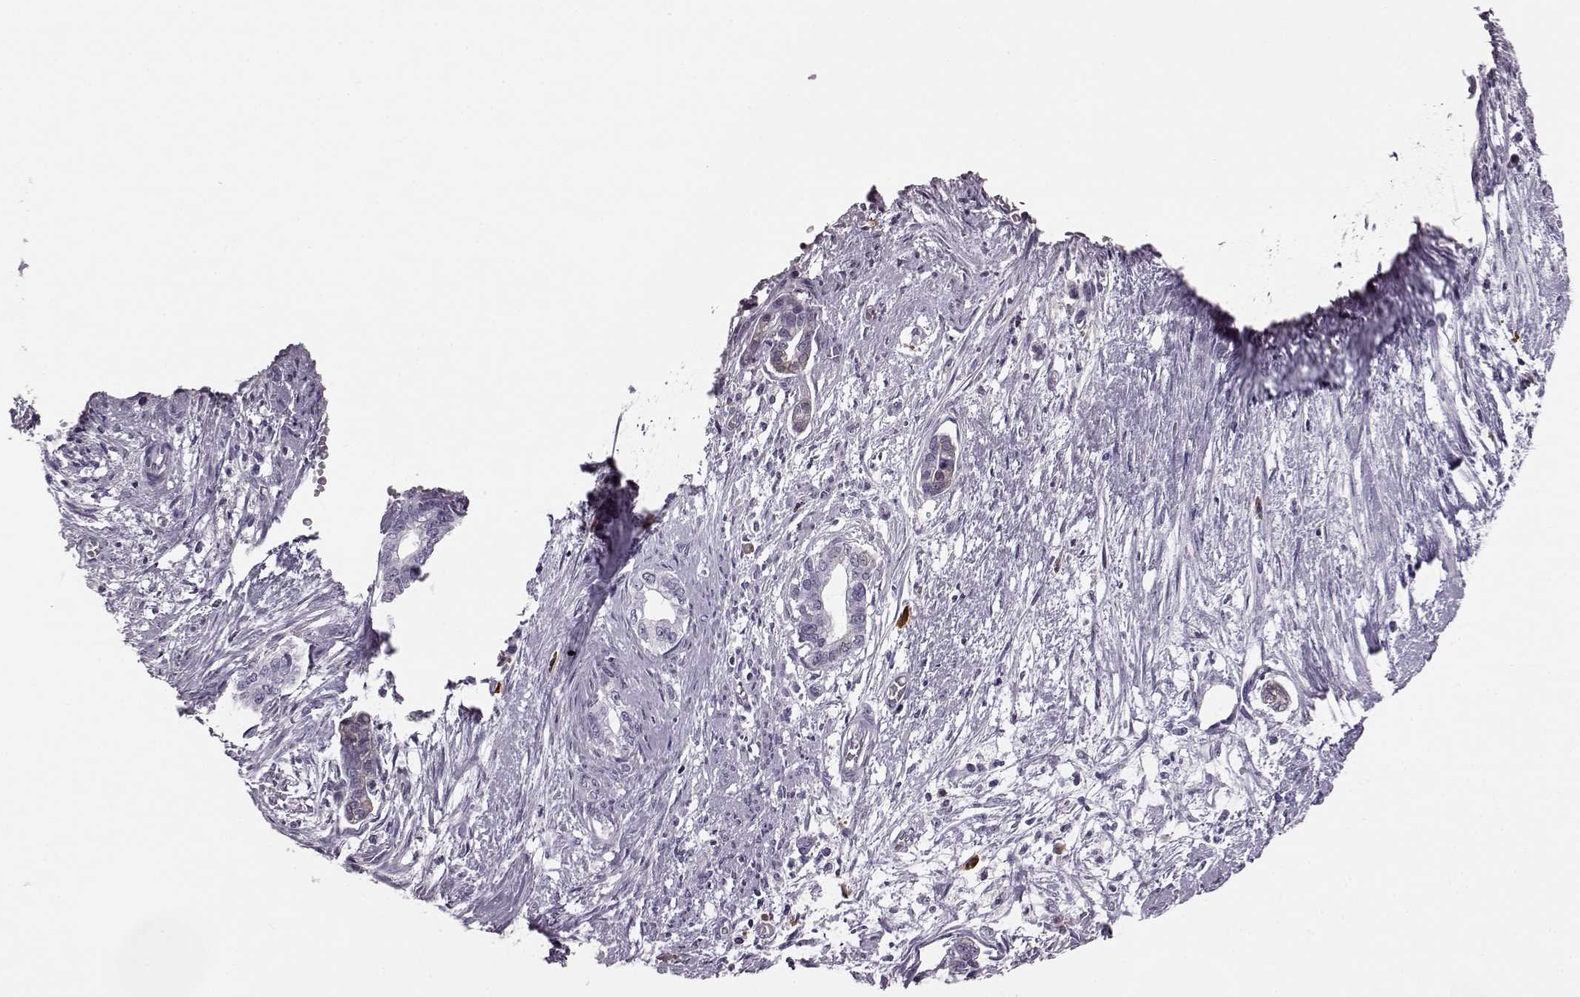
{"staining": {"intensity": "negative", "quantity": "none", "location": "none"}, "tissue": "cervical cancer", "cell_type": "Tumor cells", "image_type": "cancer", "snomed": [{"axis": "morphology", "description": "Adenocarcinoma, NOS"}, {"axis": "topography", "description": "Cervix"}], "caption": "Immunohistochemistry histopathology image of cervical cancer (adenocarcinoma) stained for a protein (brown), which reveals no expression in tumor cells.", "gene": "JSRP1", "patient": {"sex": "female", "age": 62}}